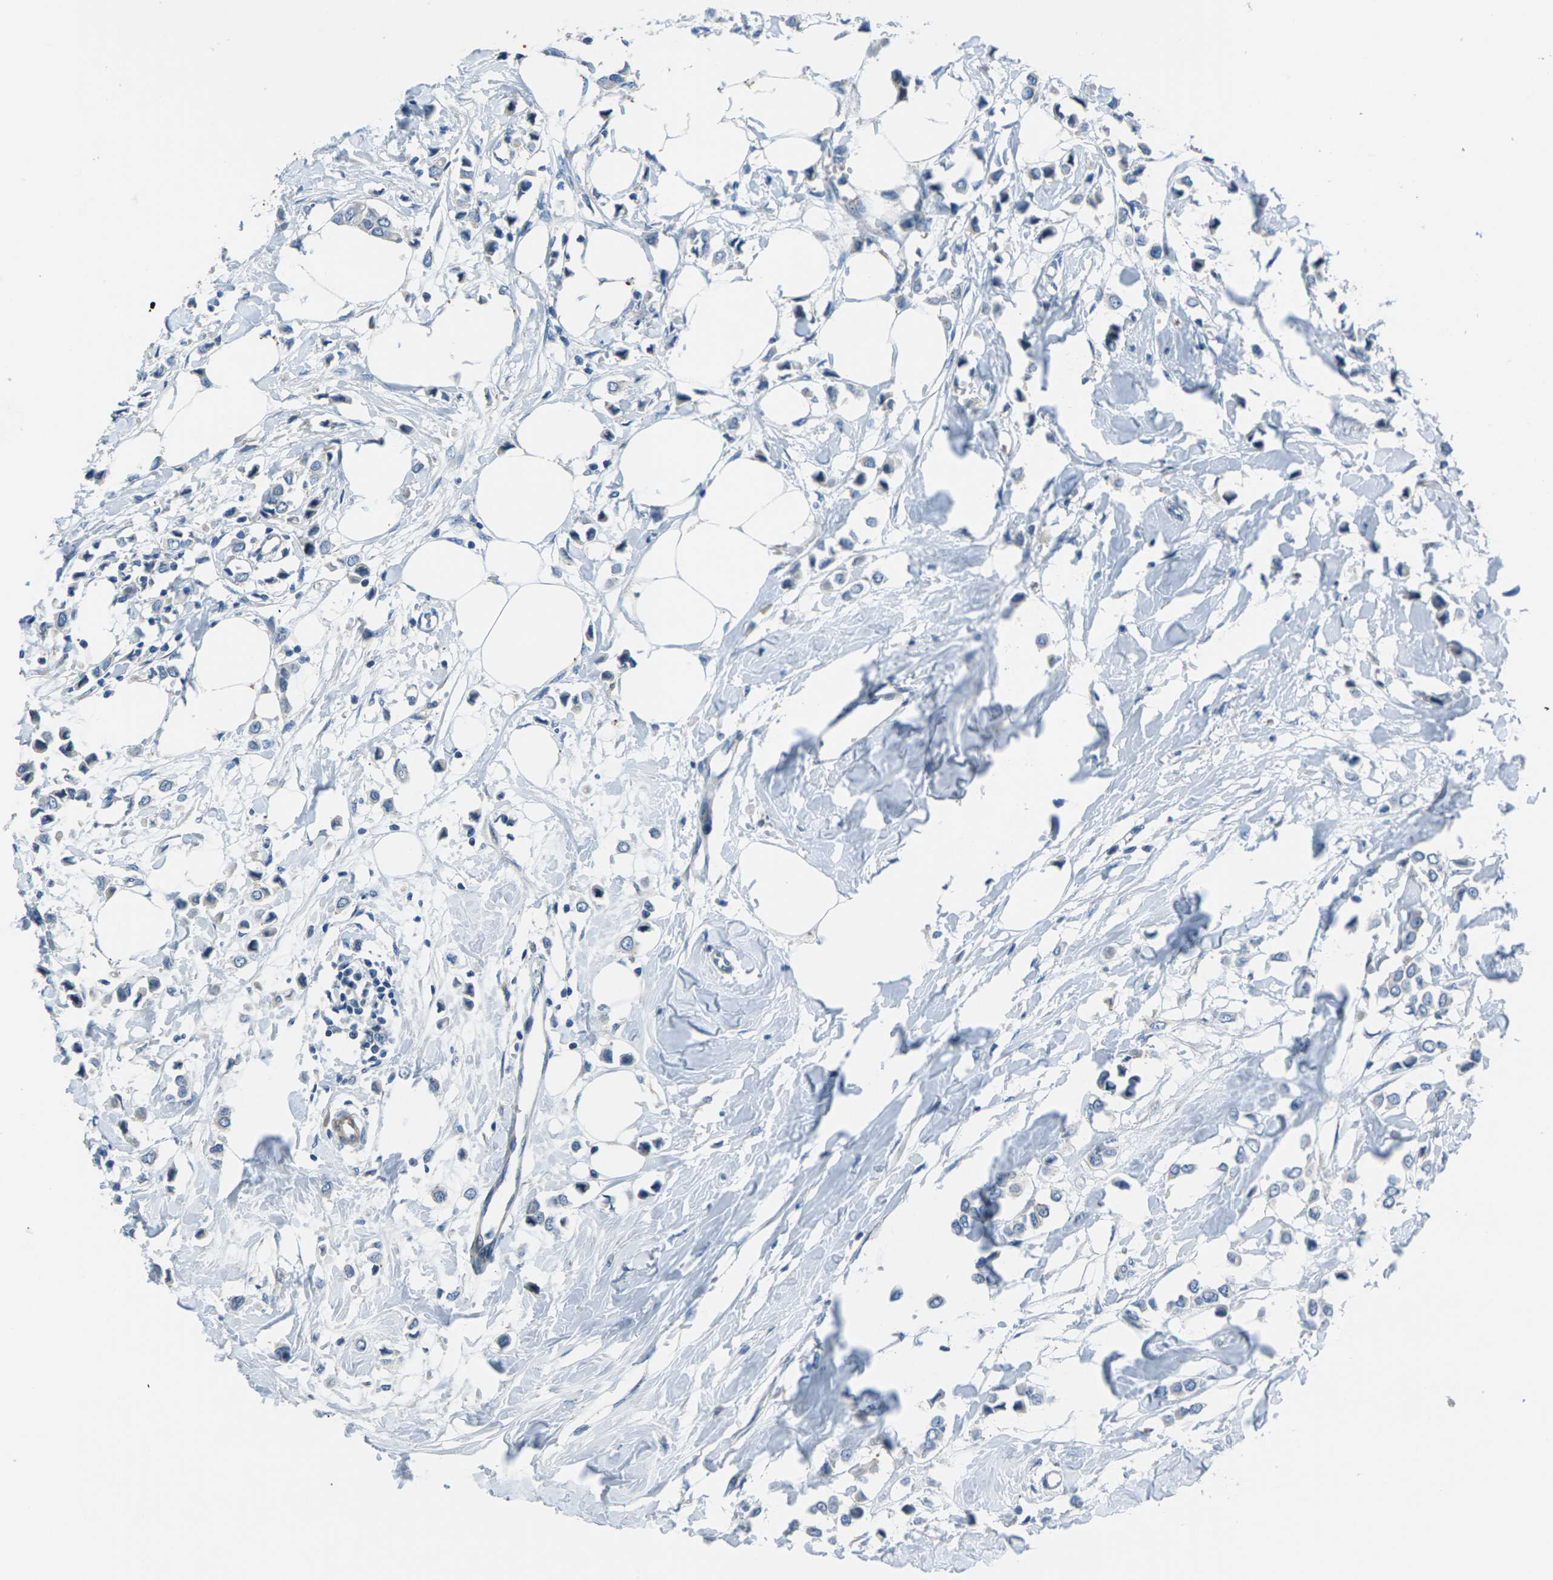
{"staining": {"intensity": "negative", "quantity": "none", "location": "none"}, "tissue": "breast cancer", "cell_type": "Tumor cells", "image_type": "cancer", "snomed": [{"axis": "morphology", "description": "Lobular carcinoma"}, {"axis": "topography", "description": "Breast"}], "caption": "Immunohistochemistry (IHC) histopathology image of neoplastic tissue: lobular carcinoma (breast) stained with DAB demonstrates no significant protein staining in tumor cells. The staining is performed using DAB (3,3'-diaminobenzidine) brown chromogen with nuclei counter-stained in using hematoxylin.", "gene": "EDNRA", "patient": {"sex": "female", "age": 51}}